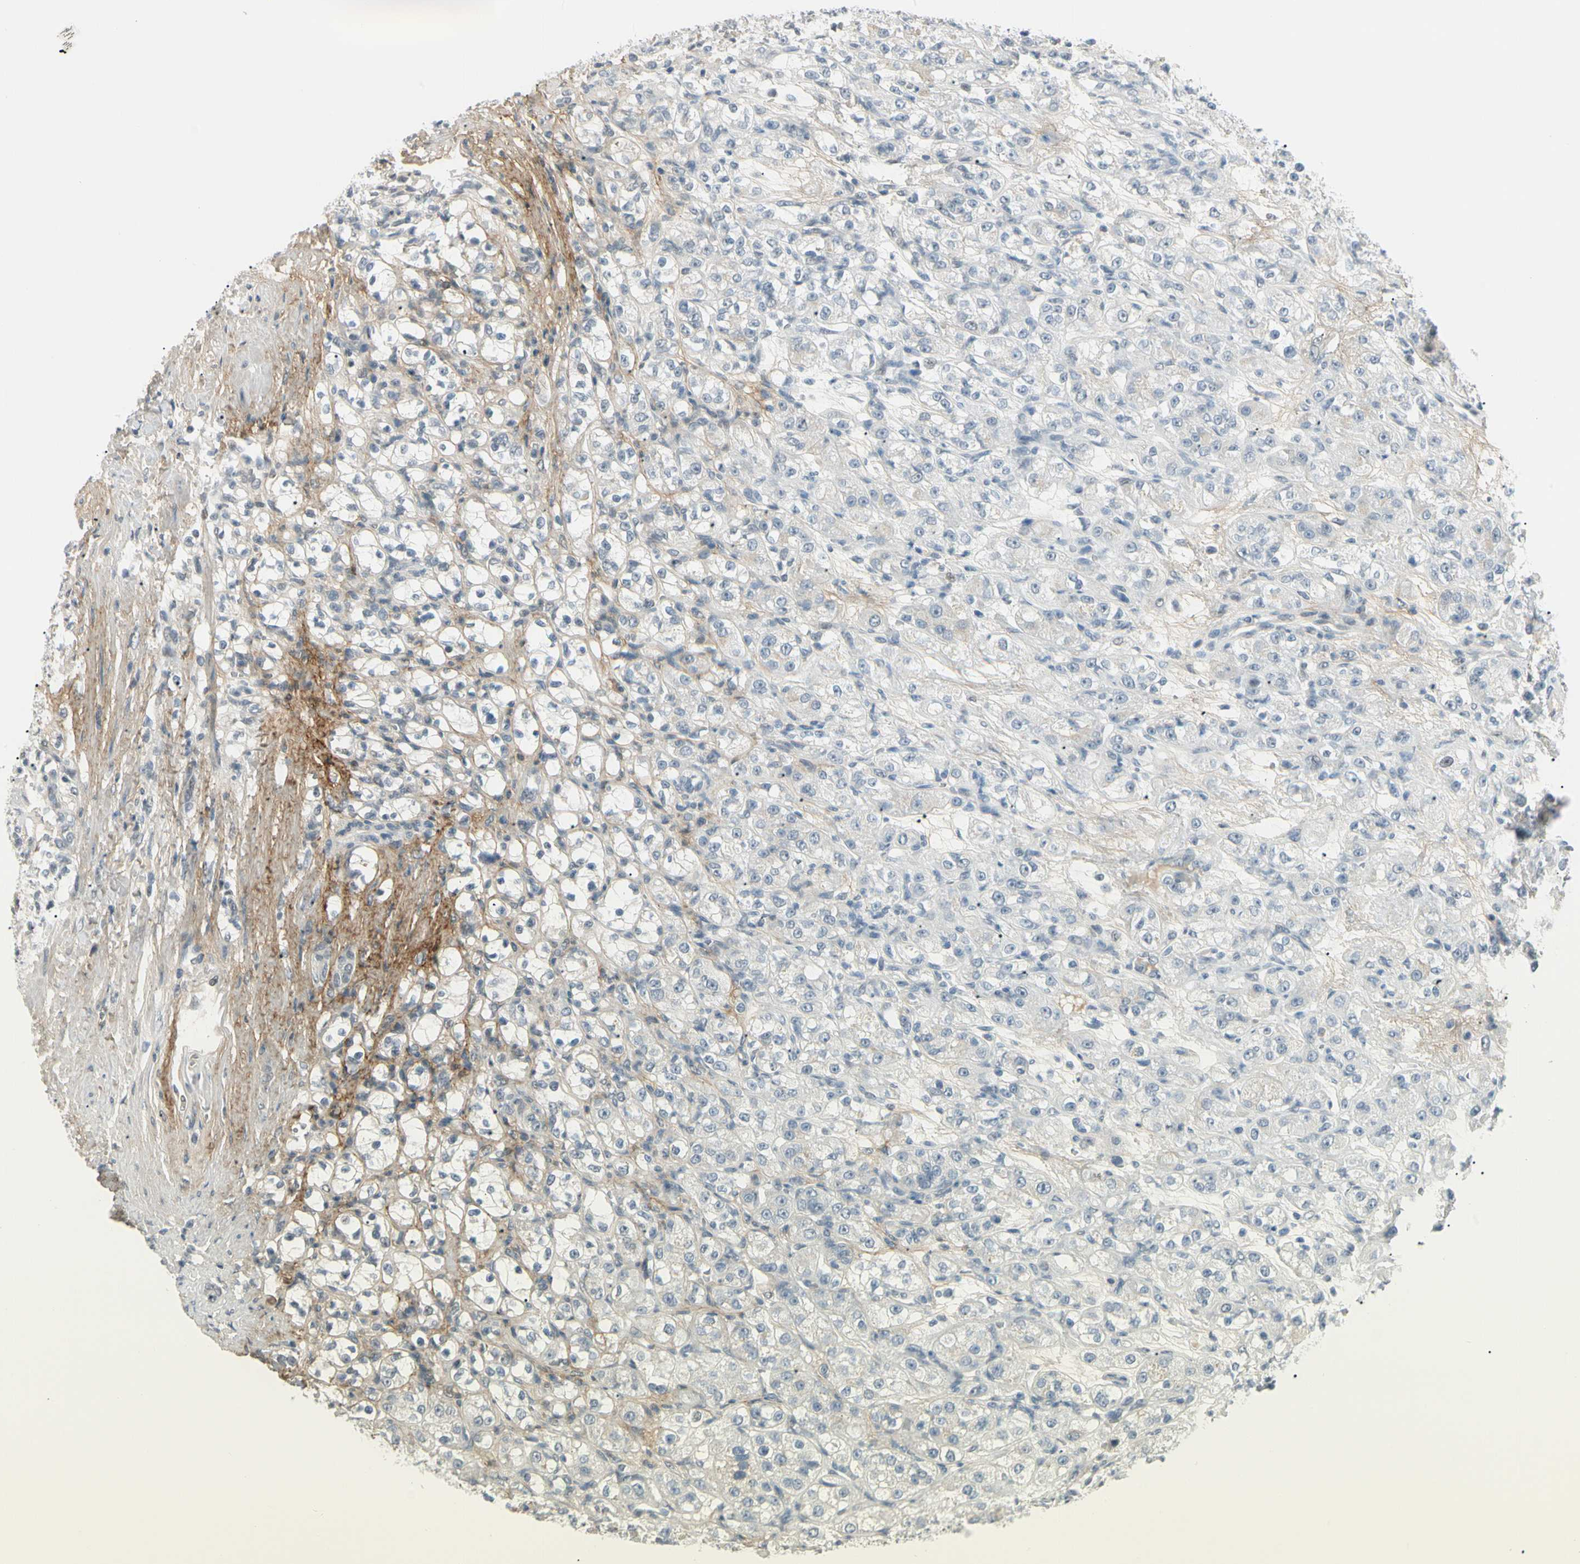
{"staining": {"intensity": "negative", "quantity": "none", "location": "none"}, "tissue": "renal cancer", "cell_type": "Tumor cells", "image_type": "cancer", "snomed": [{"axis": "morphology", "description": "Normal tissue, NOS"}, {"axis": "morphology", "description": "Adenocarcinoma, NOS"}, {"axis": "topography", "description": "Kidney"}], "caption": "High magnification brightfield microscopy of renal cancer stained with DAB (brown) and counterstained with hematoxylin (blue): tumor cells show no significant staining. (DAB (3,3'-diaminobenzidine) immunohistochemistry with hematoxylin counter stain).", "gene": "ASPN", "patient": {"sex": "male", "age": 61}}